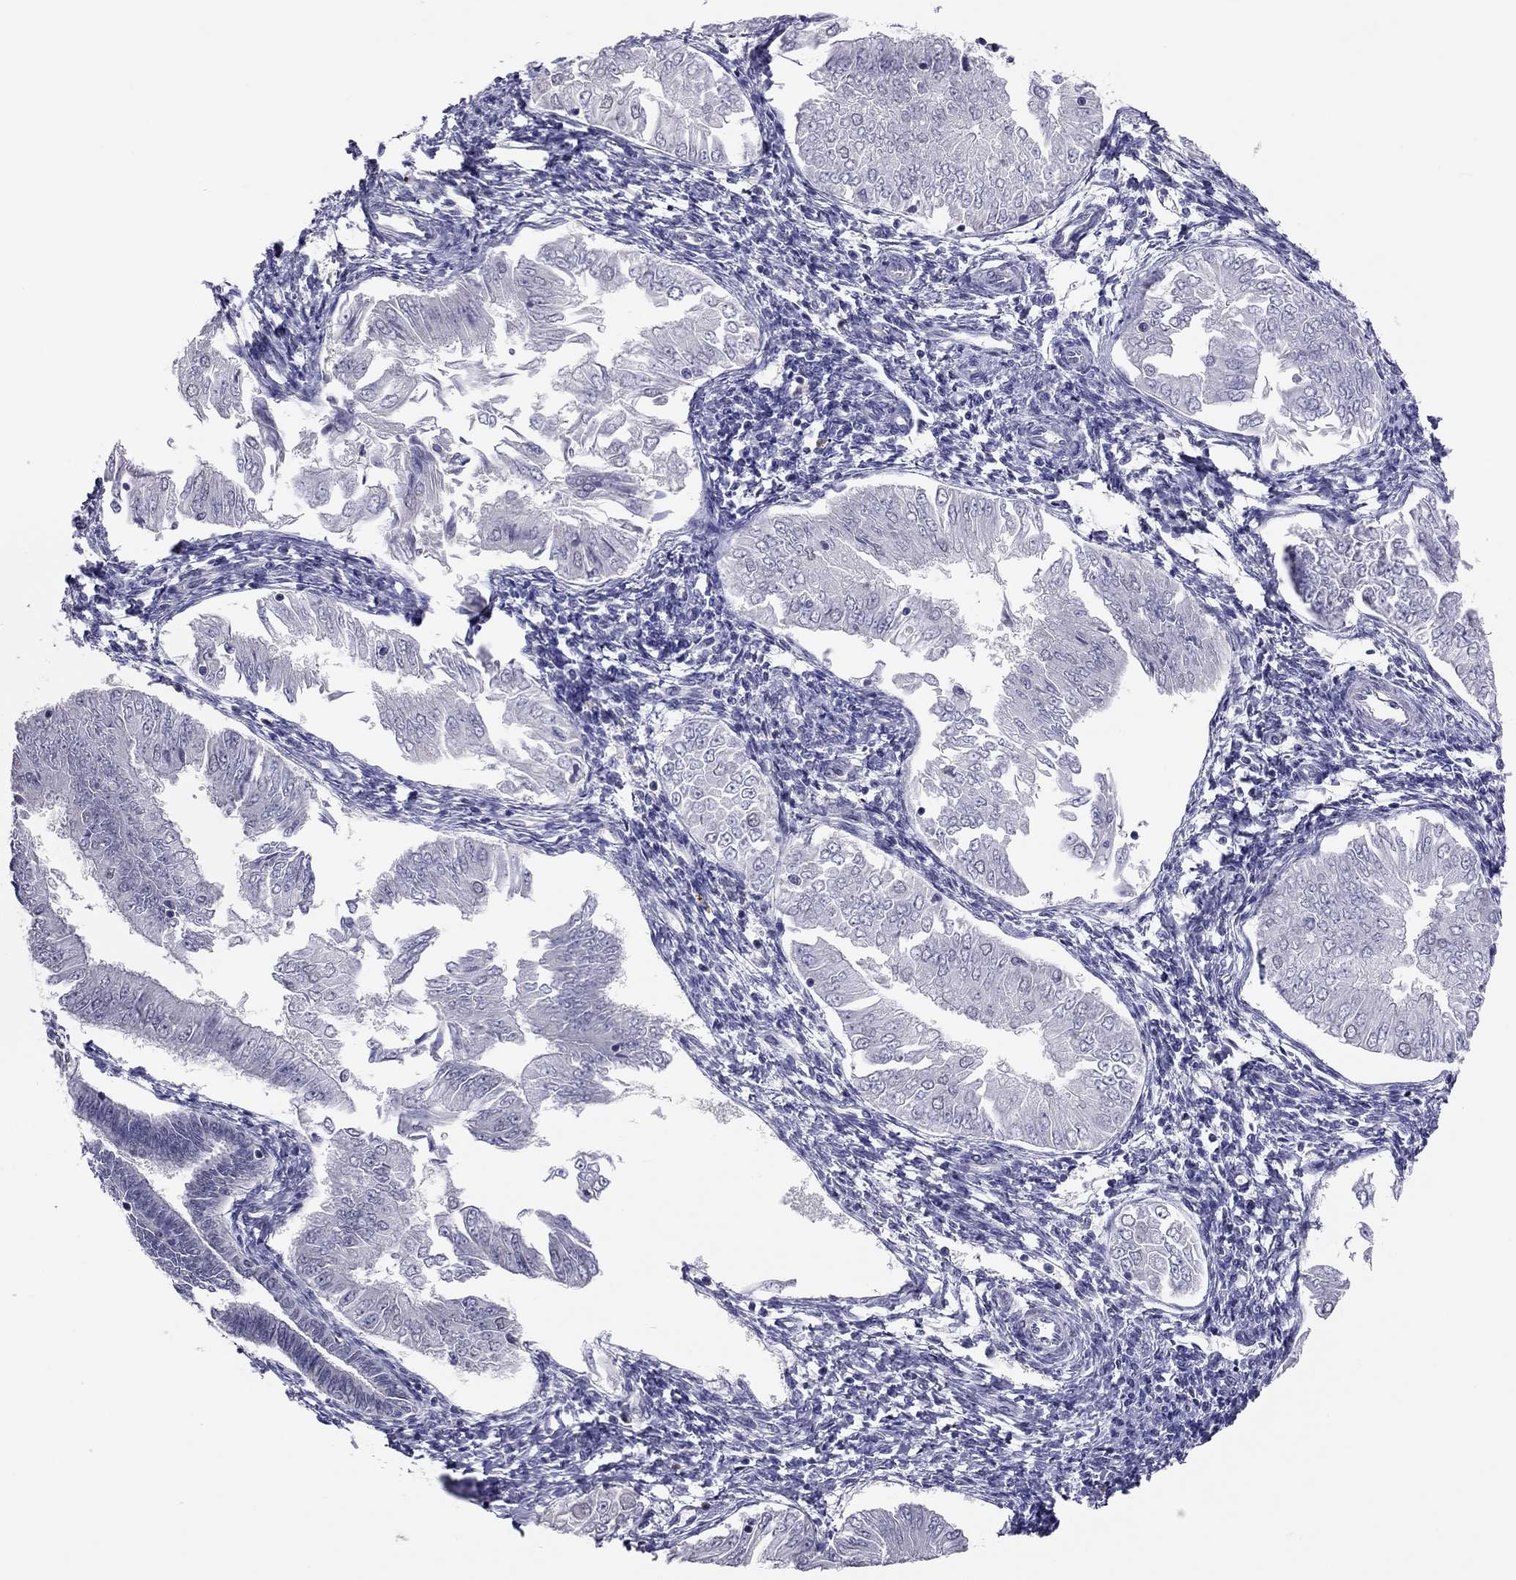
{"staining": {"intensity": "negative", "quantity": "none", "location": "none"}, "tissue": "endometrial cancer", "cell_type": "Tumor cells", "image_type": "cancer", "snomed": [{"axis": "morphology", "description": "Adenocarcinoma, NOS"}, {"axis": "topography", "description": "Endometrium"}], "caption": "DAB immunohistochemical staining of human adenocarcinoma (endometrial) shows no significant expression in tumor cells.", "gene": "HSF2BP", "patient": {"sex": "female", "age": 53}}